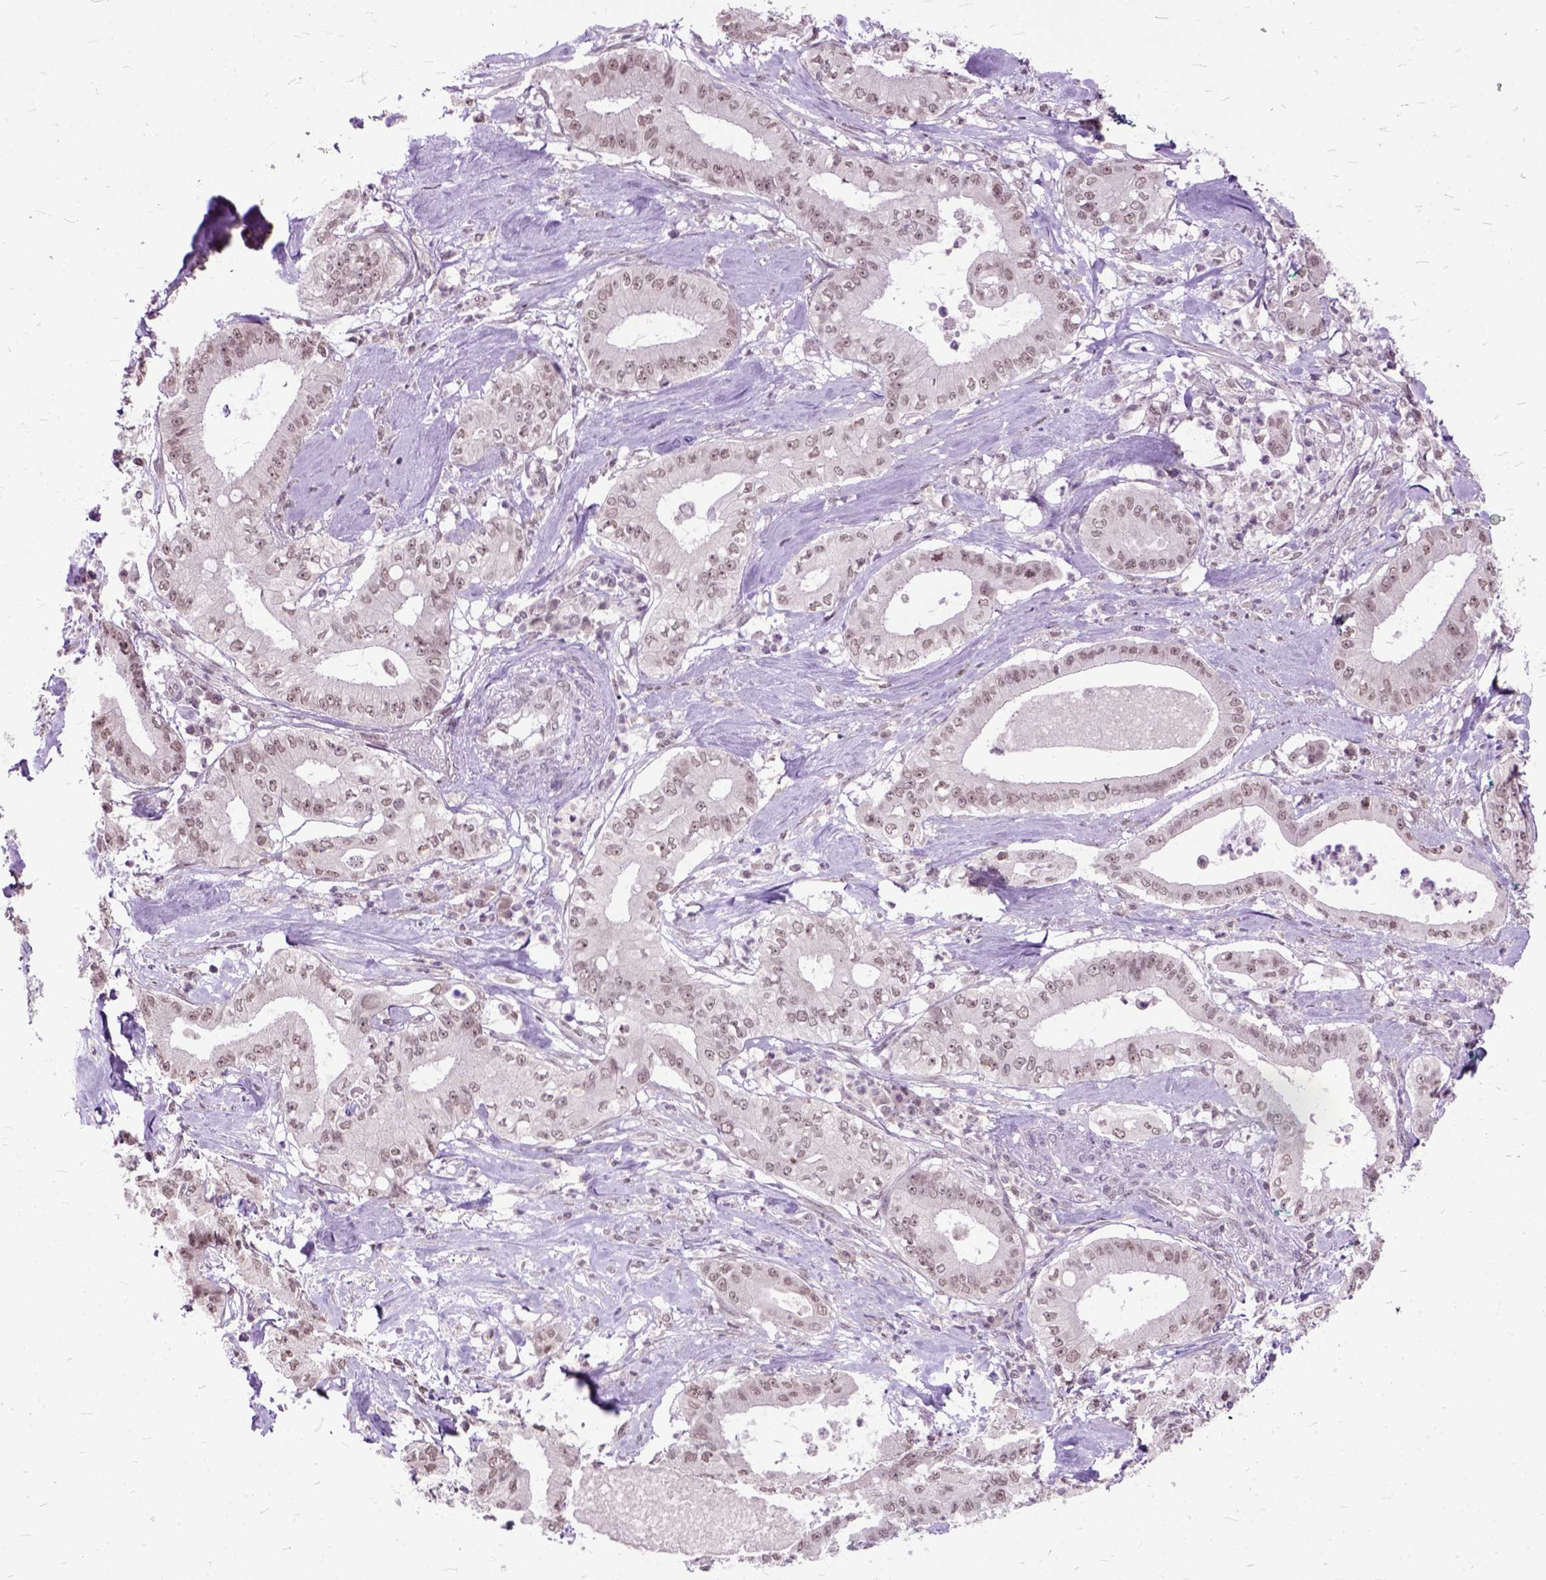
{"staining": {"intensity": "weak", "quantity": ">75%", "location": "nuclear"}, "tissue": "pancreatic cancer", "cell_type": "Tumor cells", "image_type": "cancer", "snomed": [{"axis": "morphology", "description": "Adenocarcinoma, NOS"}, {"axis": "topography", "description": "Pancreas"}], "caption": "IHC staining of adenocarcinoma (pancreatic), which reveals low levels of weak nuclear staining in approximately >75% of tumor cells indicating weak nuclear protein positivity. The staining was performed using DAB (brown) for protein detection and nuclei were counterstained in hematoxylin (blue).", "gene": "ORC5", "patient": {"sex": "male", "age": 71}}